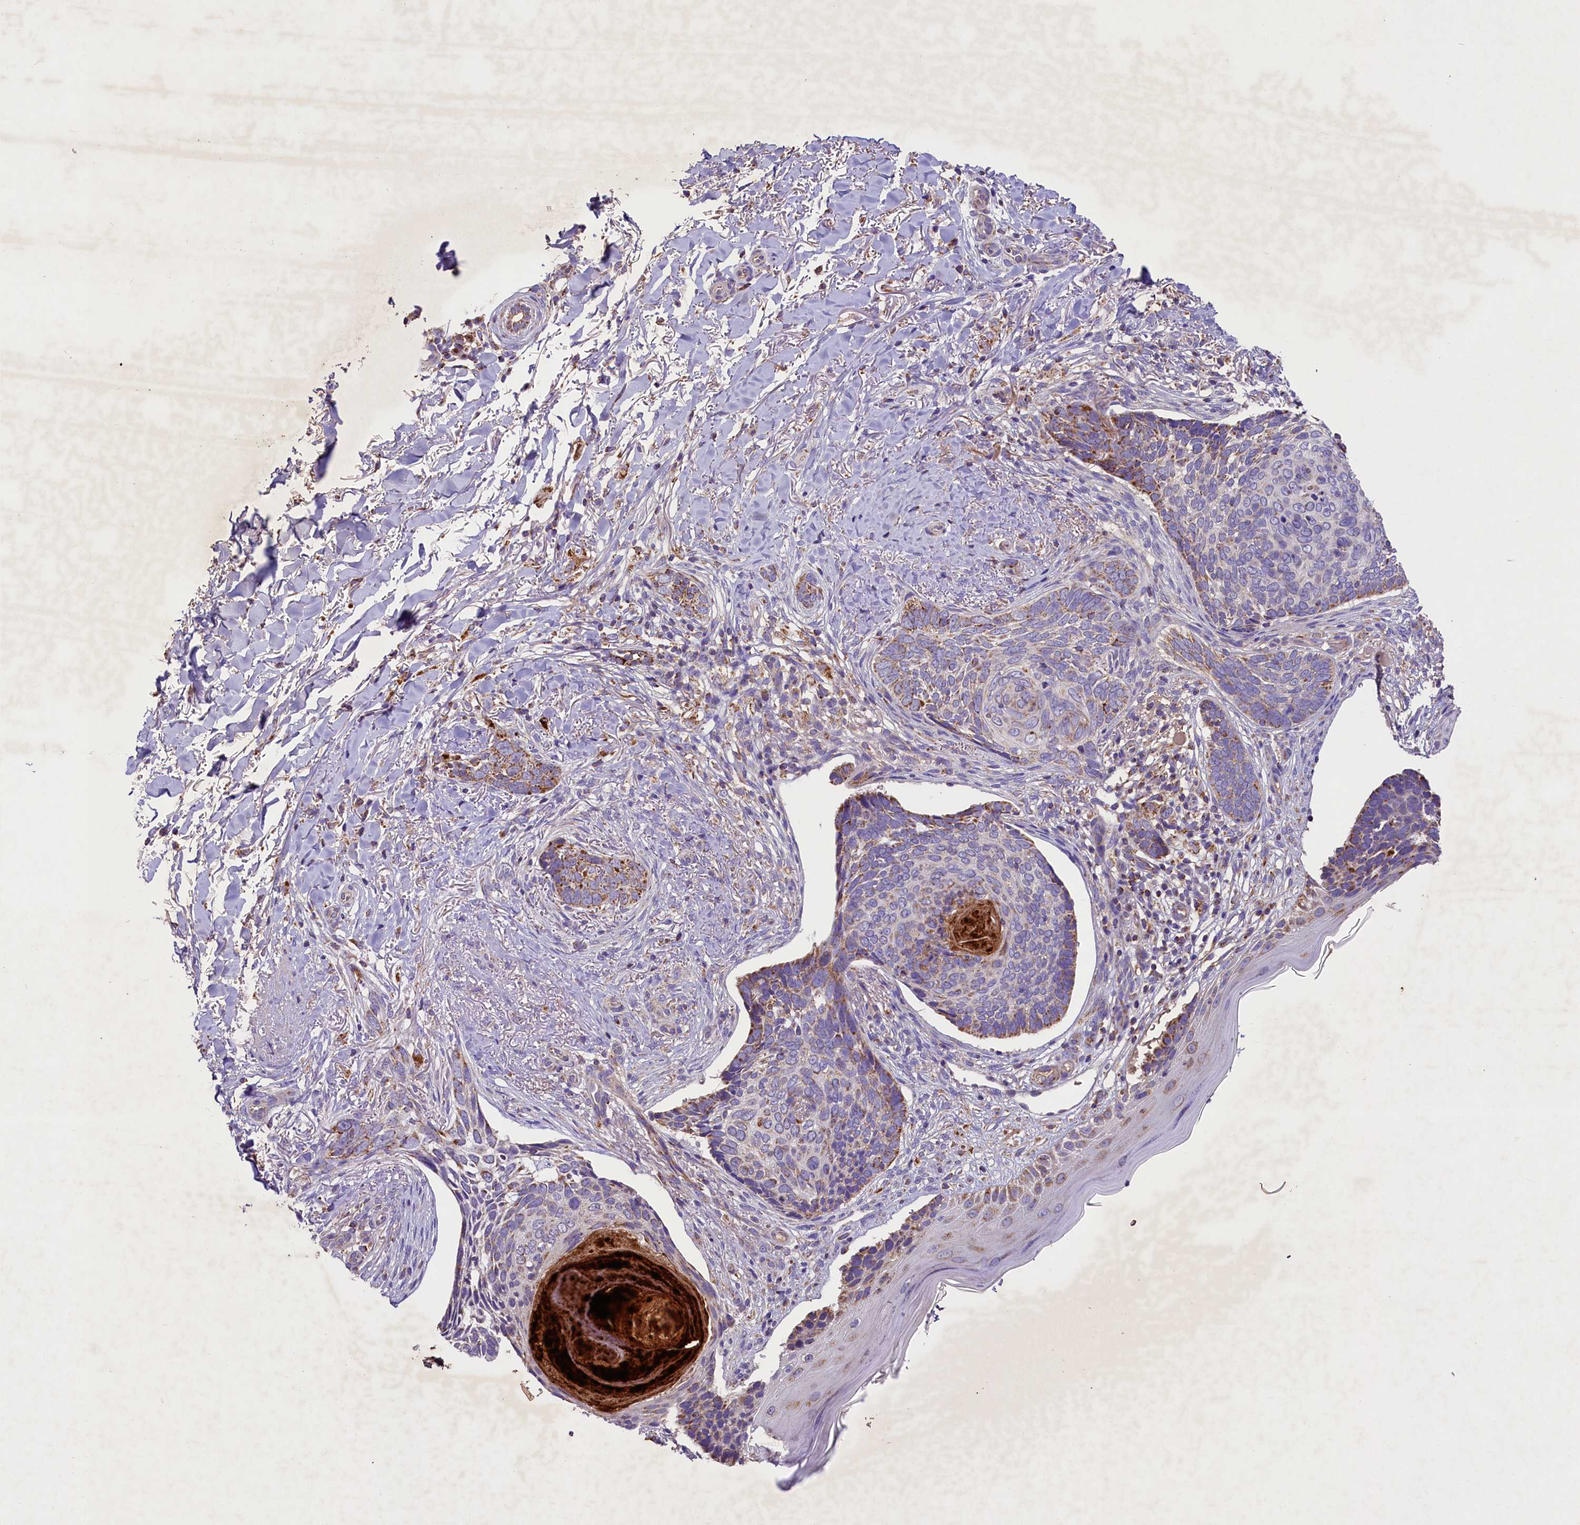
{"staining": {"intensity": "moderate", "quantity": "<25%", "location": "cytoplasmic/membranous"}, "tissue": "skin cancer", "cell_type": "Tumor cells", "image_type": "cancer", "snomed": [{"axis": "morphology", "description": "Normal tissue, NOS"}, {"axis": "morphology", "description": "Basal cell carcinoma"}, {"axis": "topography", "description": "Skin"}], "caption": "The photomicrograph displays staining of skin cancer (basal cell carcinoma), revealing moderate cytoplasmic/membranous protein staining (brown color) within tumor cells. (DAB (3,3'-diaminobenzidine) IHC, brown staining for protein, blue staining for nuclei).", "gene": "PMPCB", "patient": {"sex": "female", "age": 67}}